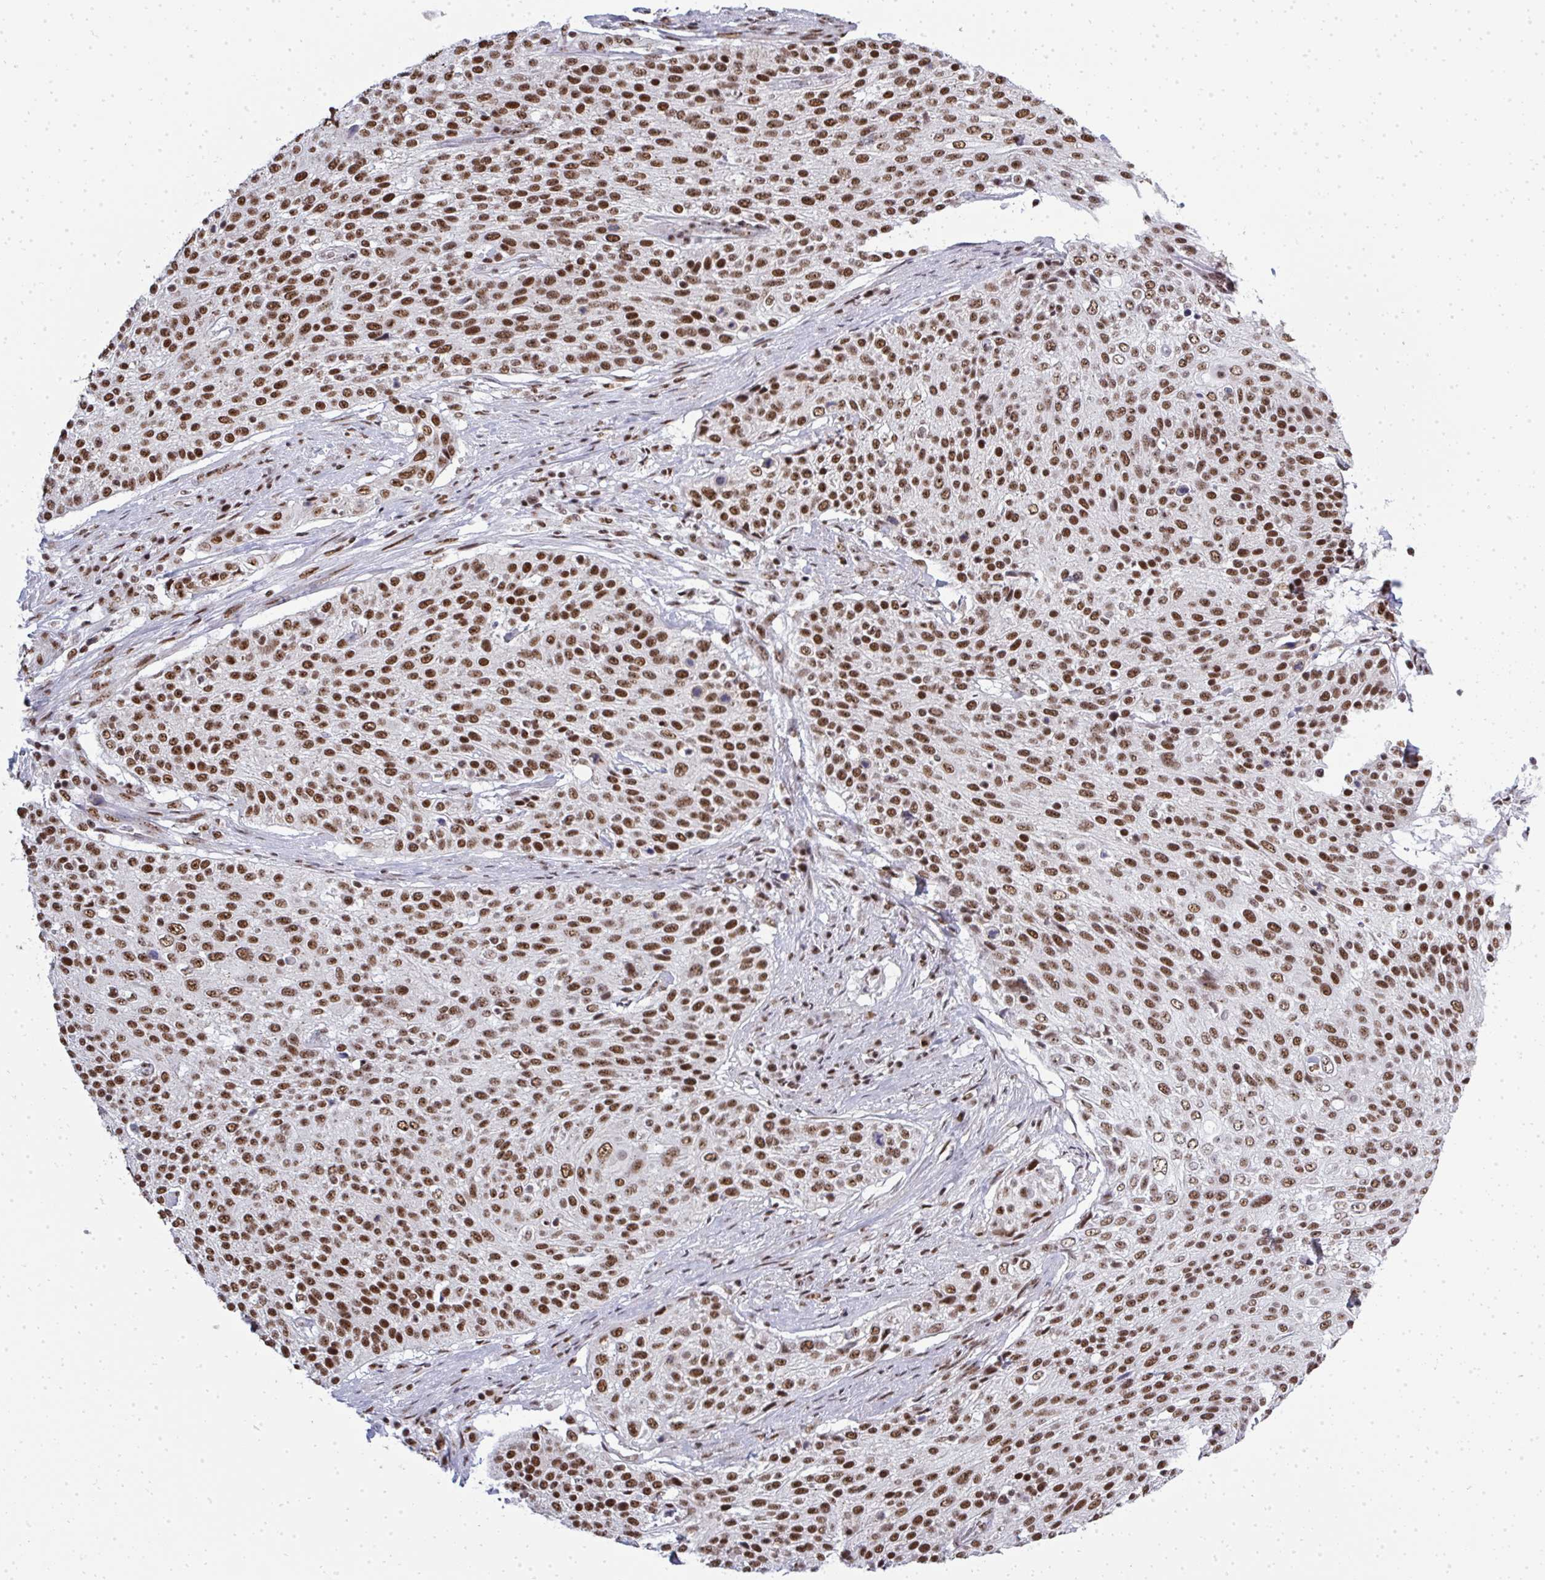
{"staining": {"intensity": "moderate", "quantity": ">75%", "location": "nuclear"}, "tissue": "cervical cancer", "cell_type": "Tumor cells", "image_type": "cancer", "snomed": [{"axis": "morphology", "description": "Squamous cell carcinoma, NOS"}, {"axis": "topography", "description": "Cervix"}], "caption": "IHC micrograph of human cervical cancer (squamous cell carcinoma) stained for a protein (brown), which exhibits medium levels of moderate nuclear positivity in approximately >75% of tumor cells.", "gene": "SIRT7", "patient": {"sex": "female", "age": 31}}